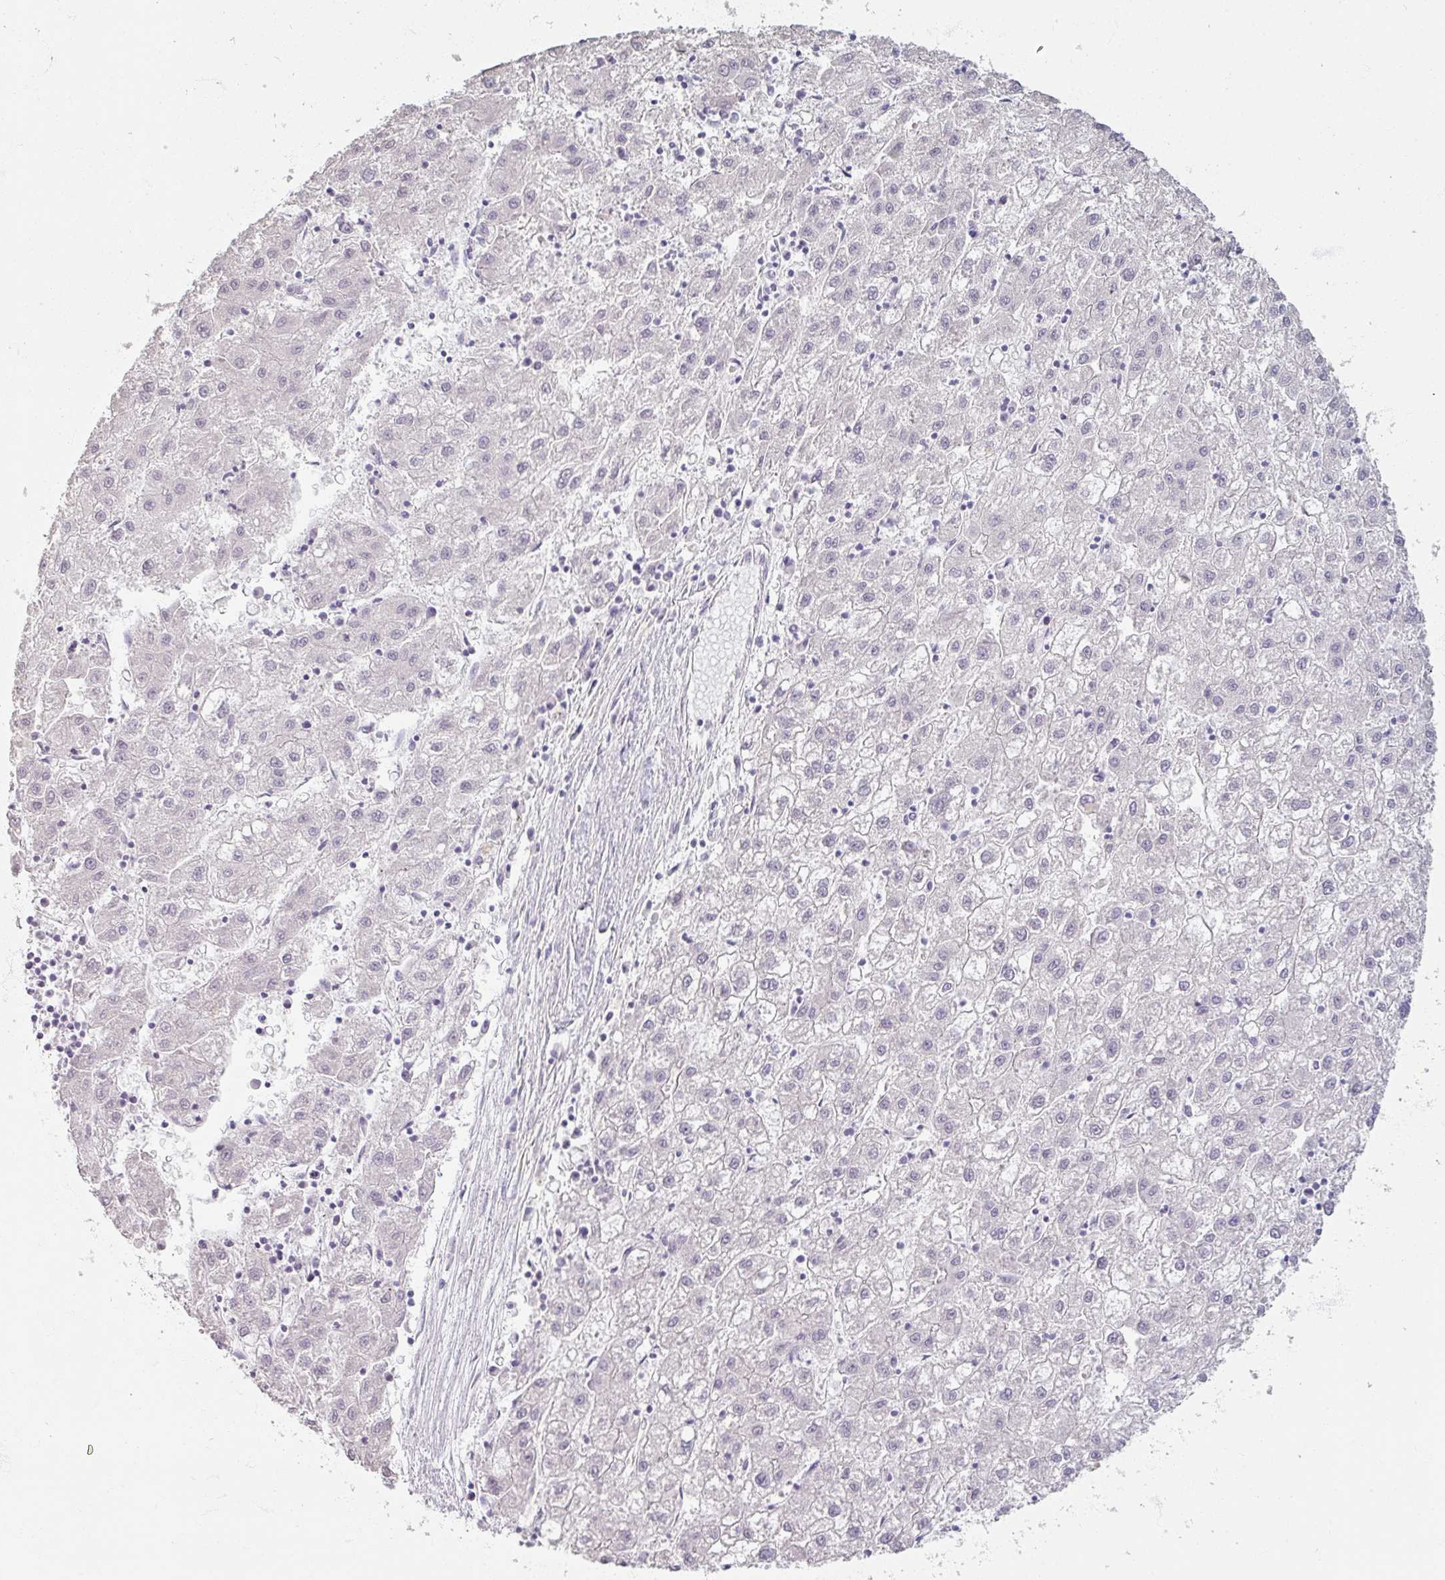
{"staining": {"intensity": "negative", "quantity": "none", "location": "none"}, "tissue": "liver cancer", "cell_type": "Tumor cells", "image_type": "cancer", "snomed": [{"axis": "morphology", "description": "Carcinoma, Hepatocellular, NOS"}, {"axis": "topography", "description": "Liver"}], "caption": "High magnification brightfield microscopy of liver cancer stained with DAB (3,3'-diaminobenzidine) (brown) and counterstained with hematoxylin (blue): tumor cells show no significant positivity.", "gene": "TG", "patient": {"sex": "male", "age": 72}}